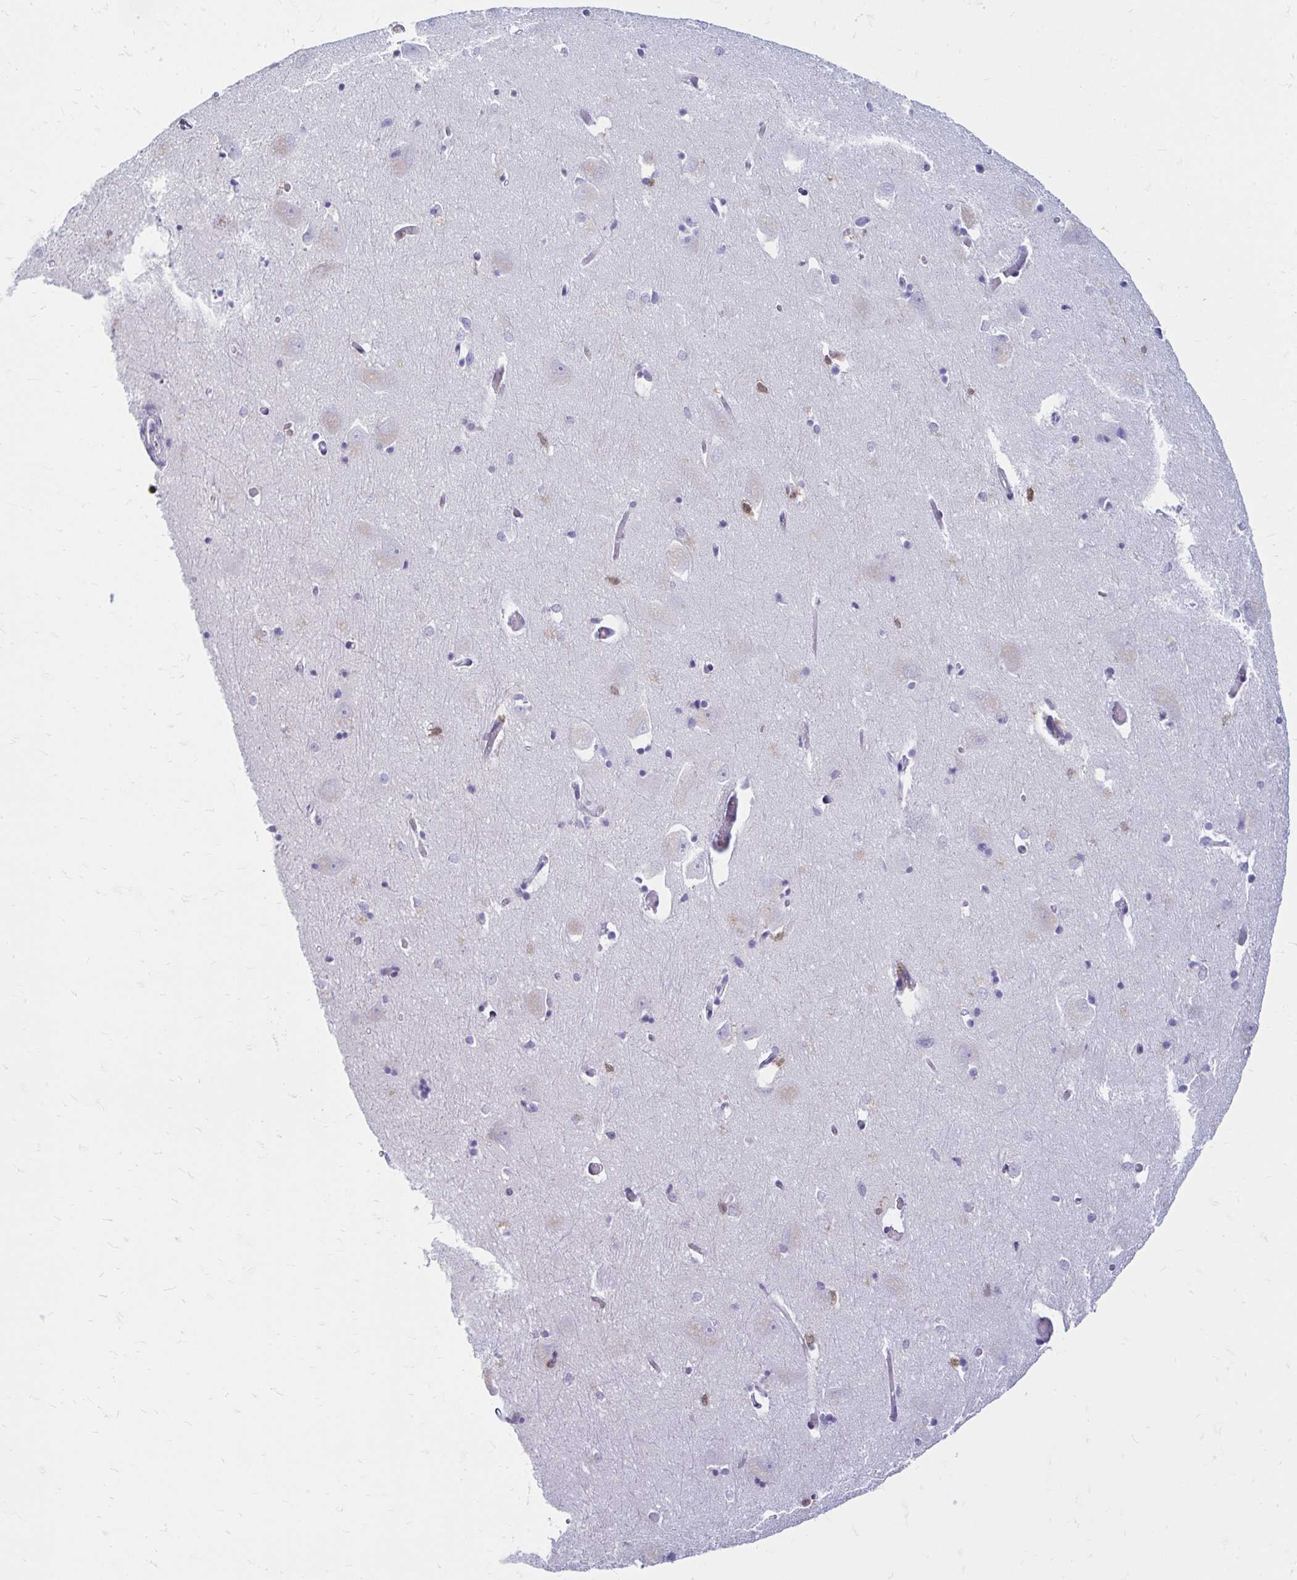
{"staining": {"intensity": "moderate", "quantity": "<25%", "location": "nuclear"}, "tissue": "caudate", "cell_type": "Glial cells", "image_type": "normal", "snomed": [{"axis": "morphology", "description": "Normal tissue, NOS"}, {"axis": "topography", "description": "Lateral ventricle wall"}, {"axis": "topography", "description": "Hippocampus"}], "caption": "This photomicrograph displays benign caudate stained with immunohistochemistry (IHC) to label a protein in brown. The nuclear of glial cells show moderate positivity for the protein. Nuclei are counter-stained blue.", "gene": "PYCARD", "patient": {"sex": "female", "age": 63}}